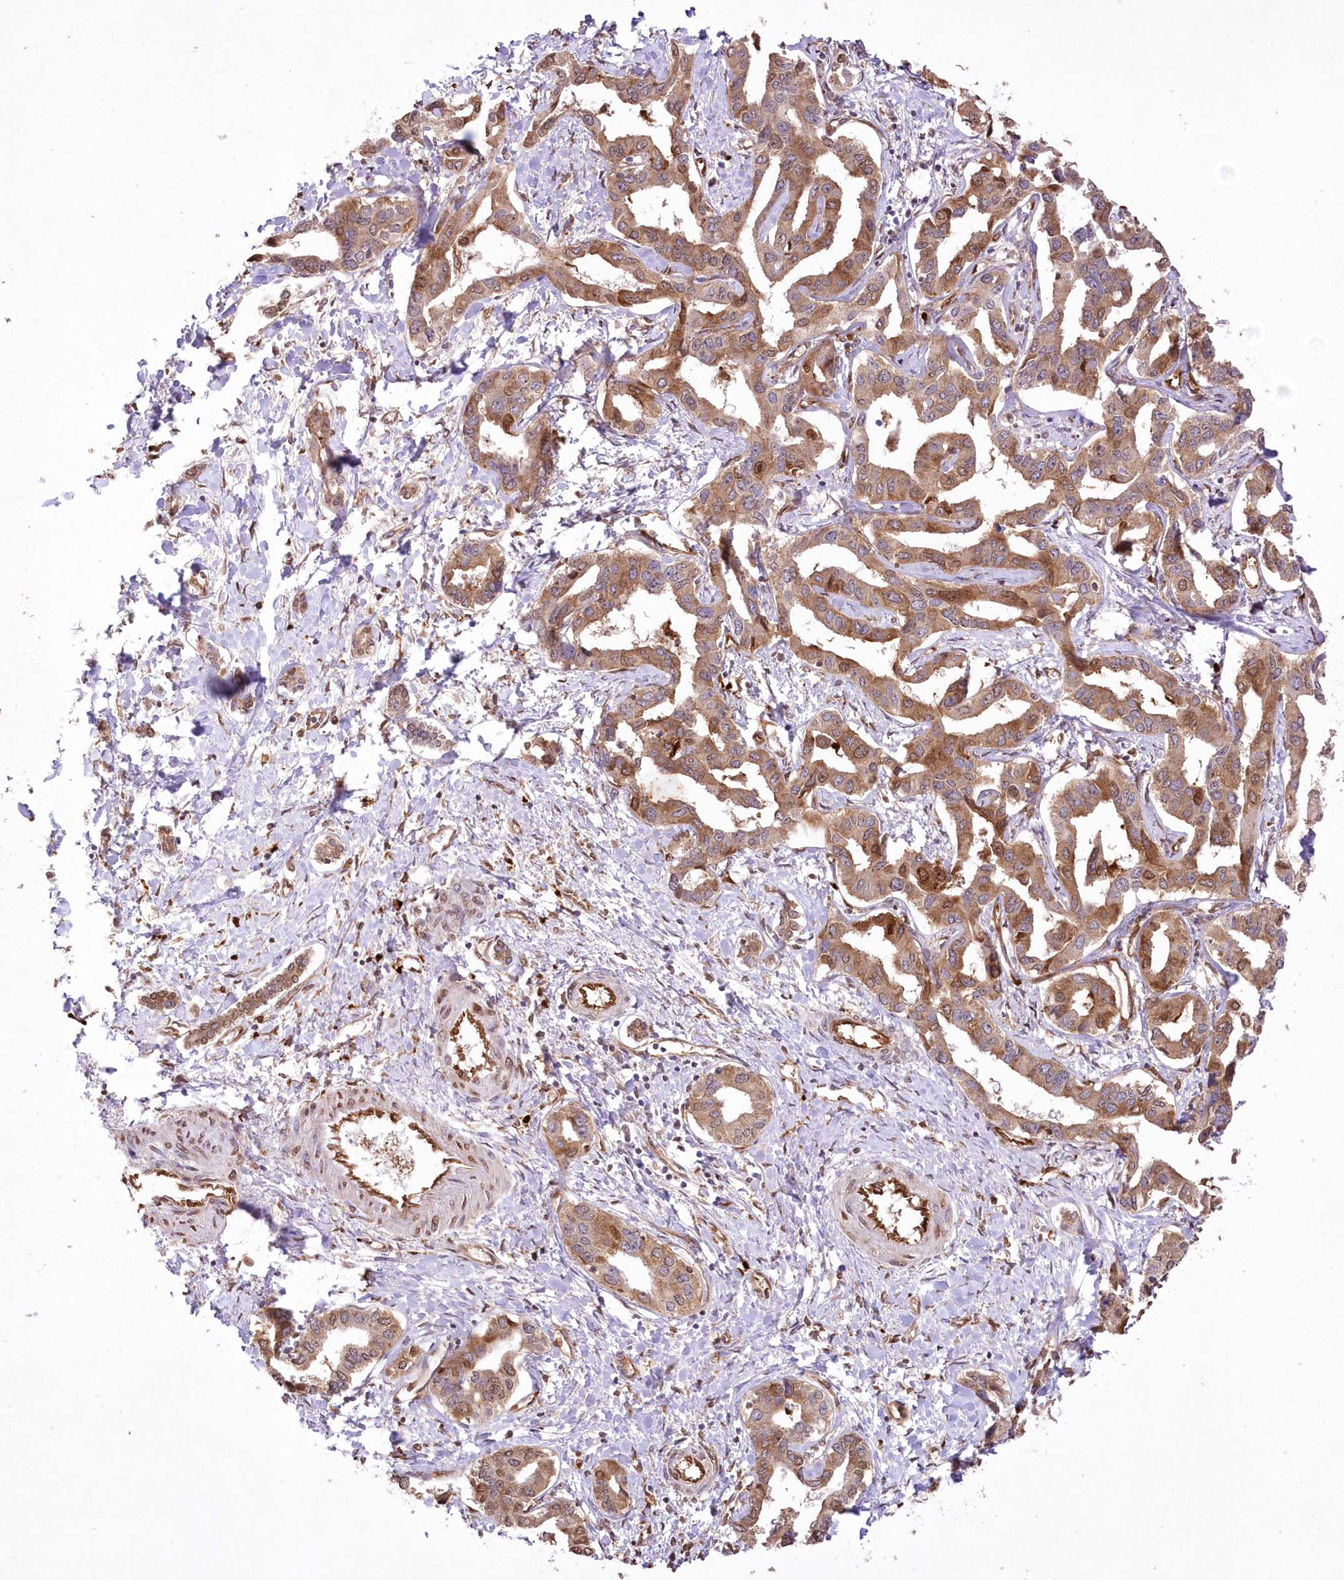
{"staining": {"intensity": "moderate", "quantity": "25%-75%", "location": "cytoplasmic/membranous,nuclear"}, "tissue": "liver cancer", "cell_type": "Tumor cells", "image_type": "cancer", "snomed": [{"axis": "morphology", "description": "Cholangiocarcinoma"}, {"axis": "topography", "description": "Liver"}], "caption": "A brown stain labels moderate cytoplasmic/membranous and nuclear expression of a protein in liver cancer (cholangiocarcinoma) tumor cells.", "gene": "FCHO2", "patient": {"sex": "male", "age": 59}}